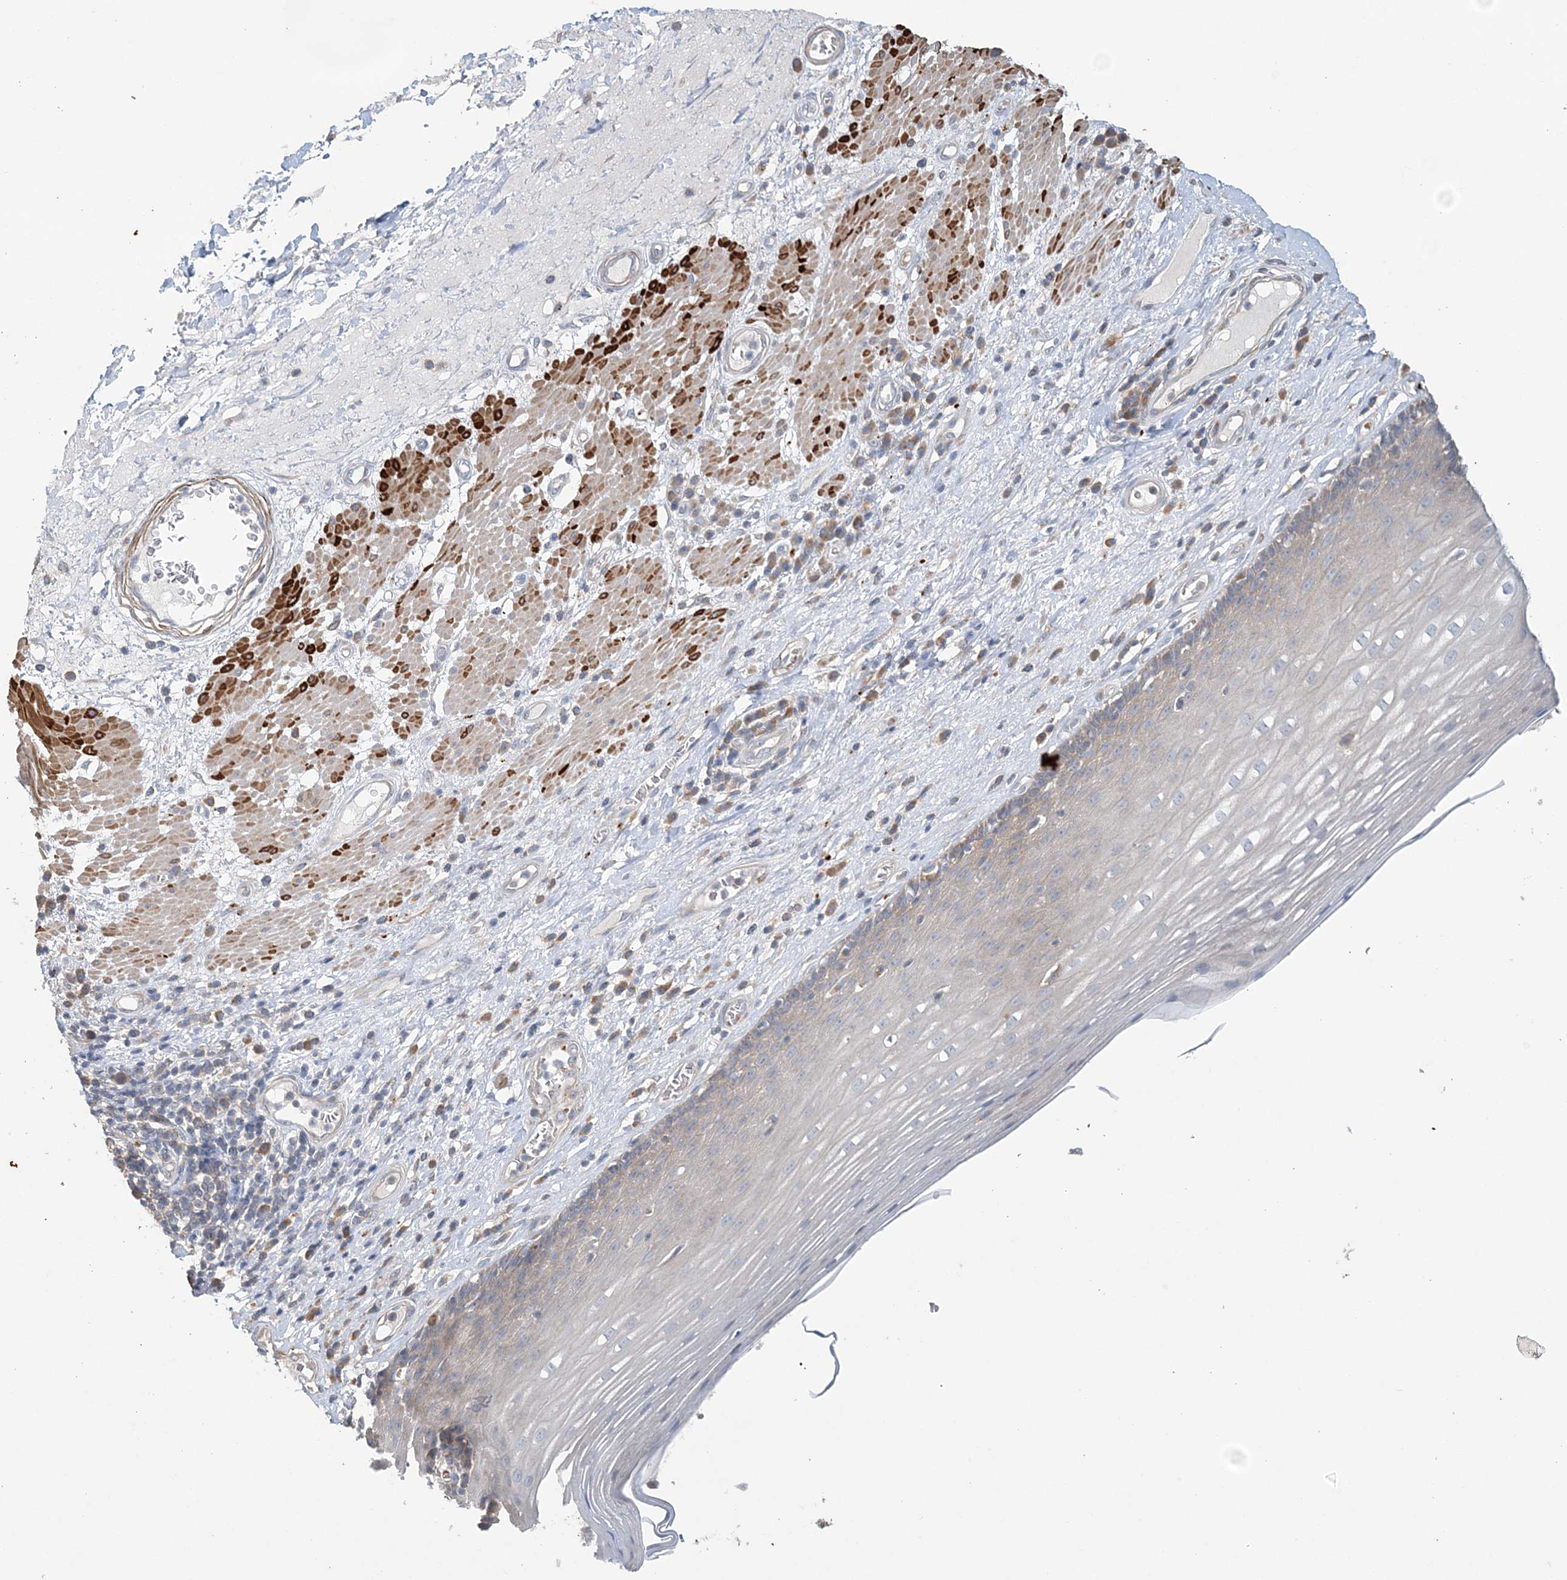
{"staining": {"intensity": "weak", "quantity": "<25%", "location": "cytoplasmic/membranous"}, "tissue": "esophagus", "cell_type": "Squamous epithelial cells", "image_type": "normal", "snomed": [{"axis": "morphology", "description": "Normal tissue, NOS"}, {"axis": "topography", "description": "Esophagus"}], "caption": "A photomicrograph of human esophagus is negative for staining in squamous epithelial cells. Brightfield microscopy of immunohistochemistry (IHC) stained with DAB (3,3'-diaminobenzidine) (brown) and hematoxylin (blue), captured at high magnification.", "gene": "TTI1", "patient": {"sex": "male", "age": 62}}